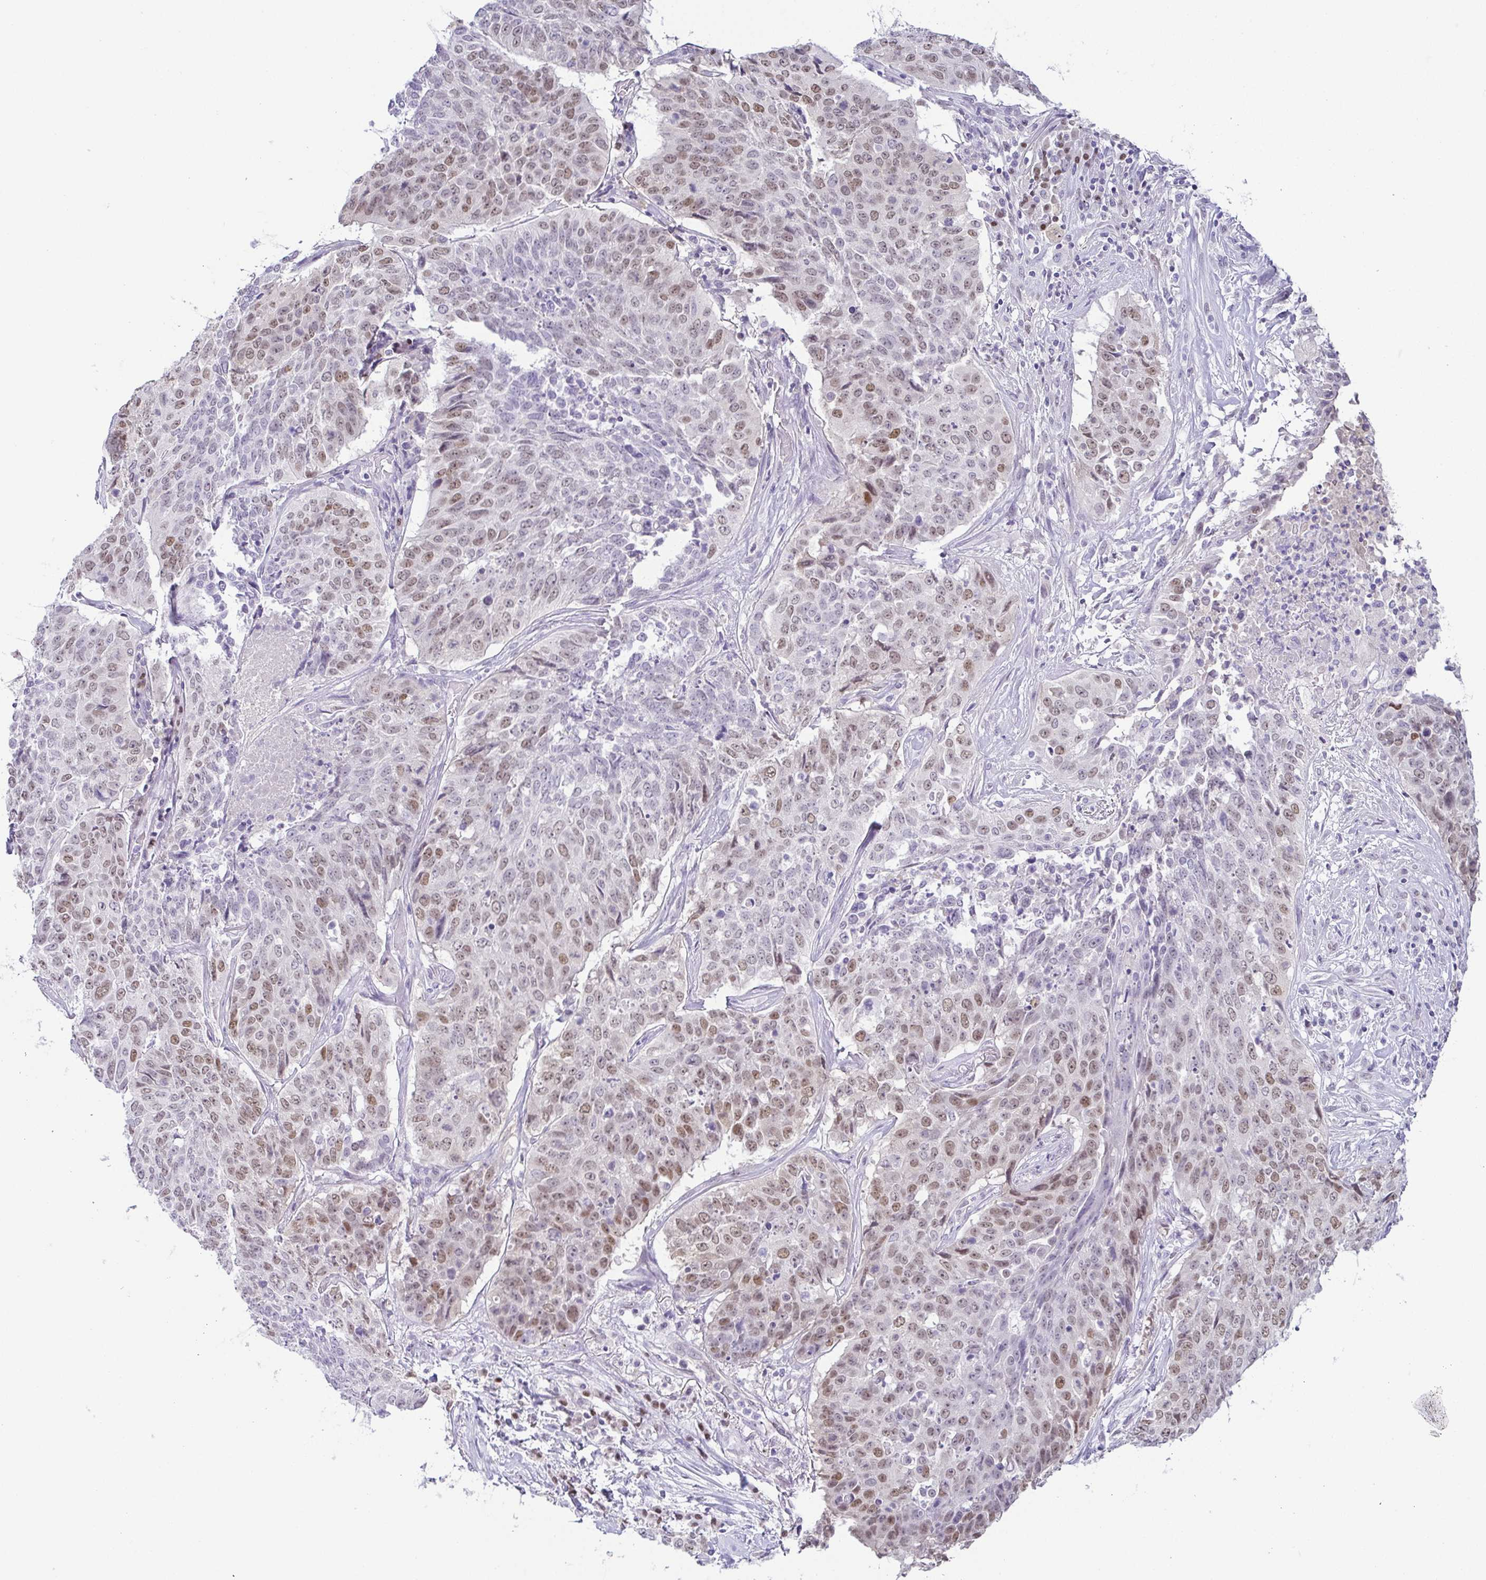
{"staining": {"intensity": "moderate", "quantity": "25%-75%", "location": "nuclear"}, "tissue": "lung cancer", "cell_type": "Tumor cells", "image_type": "cancer", "snomed": [{"axis": "morphology", "description": "Normal tissue, NOS"}, {"axis": "morphology", "description": "Squamous cell carcinoma, NOS"}, {"axis": "topography", "description": "Bronchus"}, {"axis": "topography", "description": "Lung"}], "caption": "Human lung squamous cell carcinoma stained for a protein (brown) demonstrates moderate nuclear positive positivity in about 25%-75% of tumor cells.", "gene": "TCF3", "patient": {"sex": "male", "age": 64}}